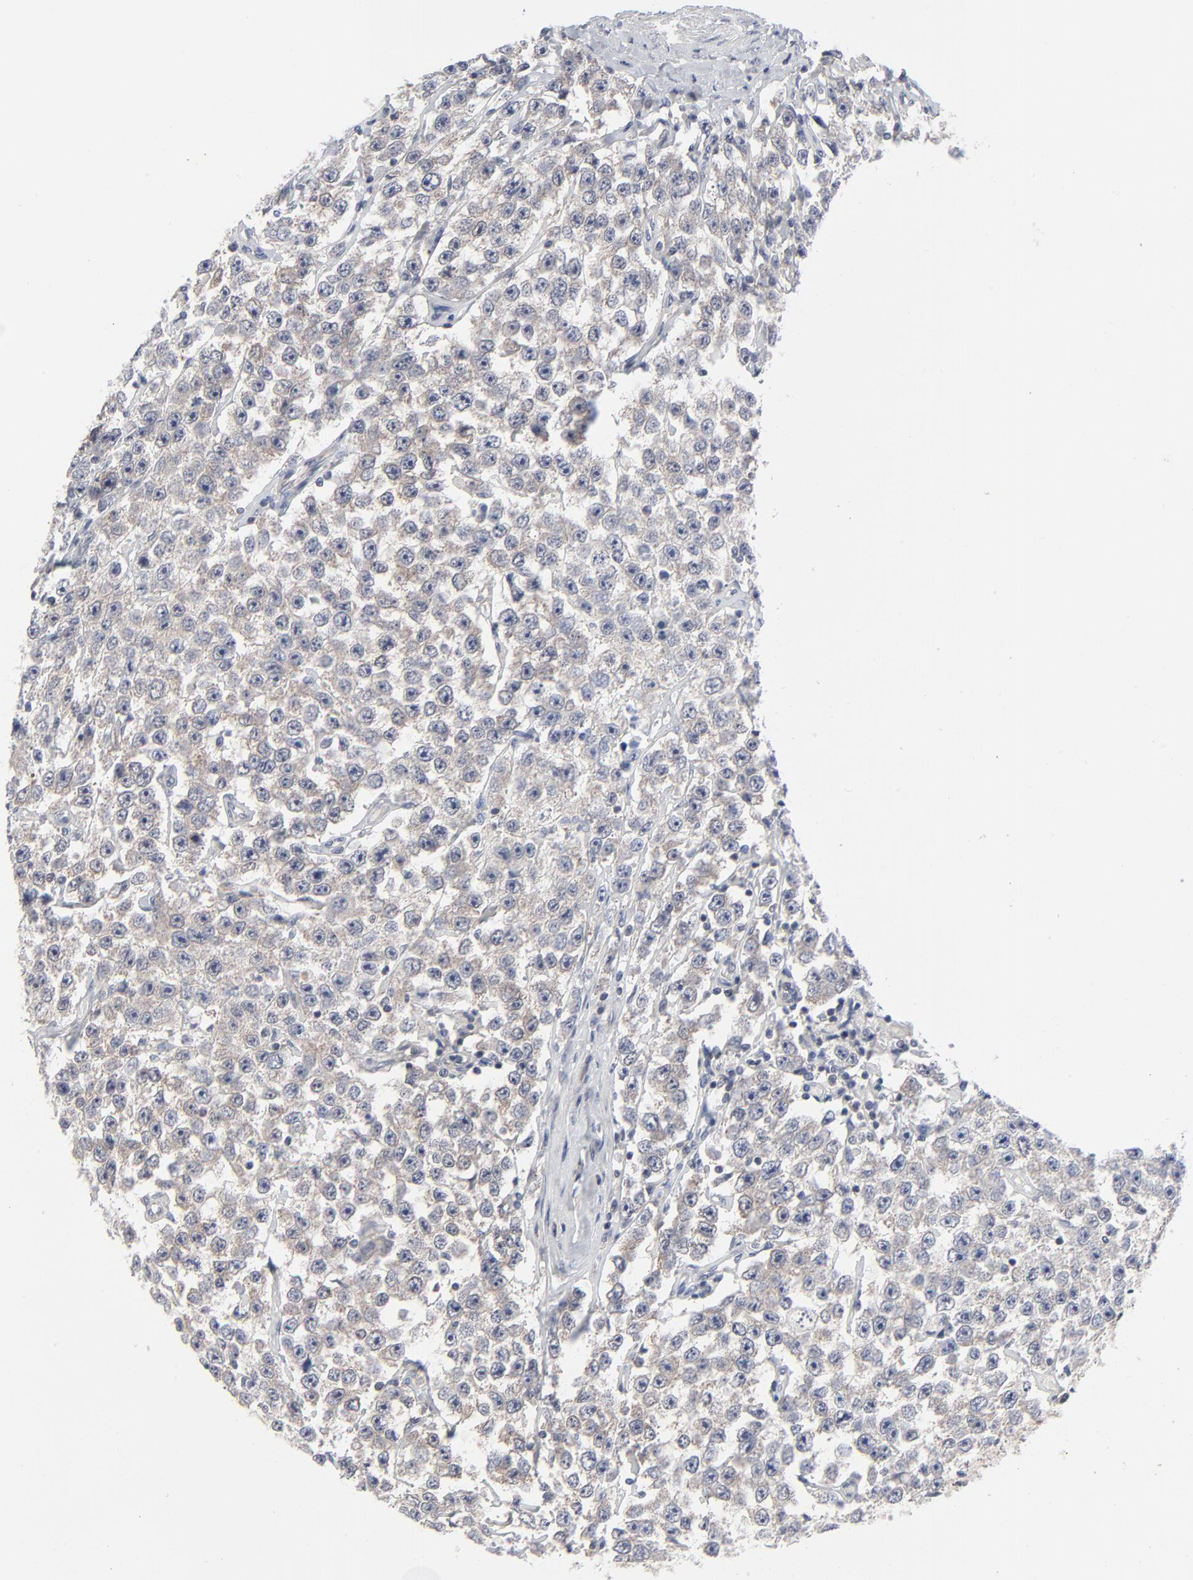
{"staining": {"intensity": "weak", "quantity": ">75%", "location": "cytoplasmic/membranous"}, "tissue": "testis cancer", "cell_type": "Tumor cells", "image_type": "cancer", "snomed": [{"axis": "morphology", "description": "Seminoma, NOS"}, {"axis": "topography", "description": "Testis"}], "caption": "Seminoma (testis) was stained to show a protein in brown. There is low levels of weak cytoplasmic/membranous staining in approximately >75% of tumor cells. (IHC, brightfield microscopy, high magnification).", "gene": "RPS6KB1", "patient": {"sex": "male", "age": 52}}